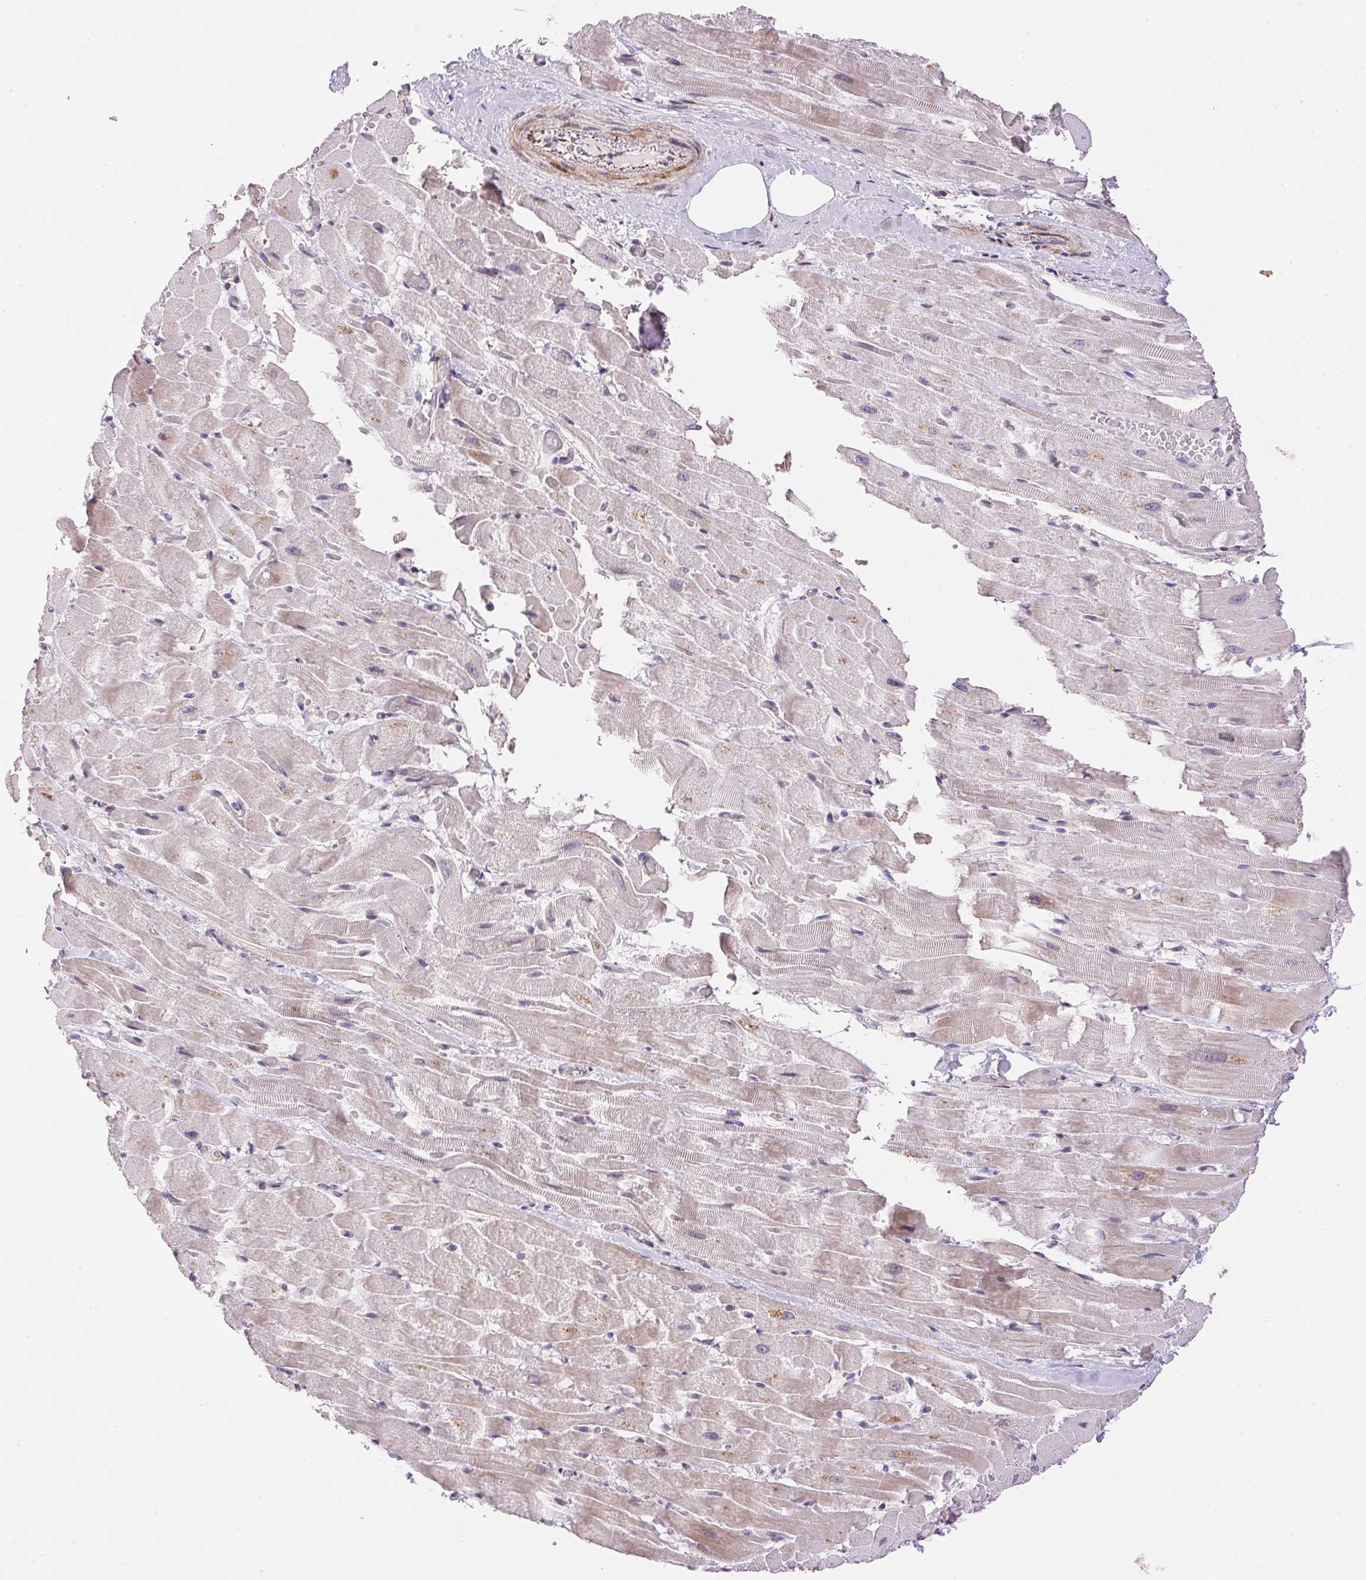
{"staining": {"intensity": "weak", "quantity": "<25%", "location": "cytoplasmic/membranous"}, "tissue": "heart muscle", "cell_type": "Cardiomyocytes", "image_type": "normal", "snomed": [{"axis": "morphology", "description": "Normal tissue, NOS"}, {"axis": "topography", "description": "Heart"}], "caption": "Micrograph shows no significant protein positivity in cardiomyocytes of unremarkable heart muscle.", "gene": "GYG2", "patient": {"sex": "male", "age": 37}}